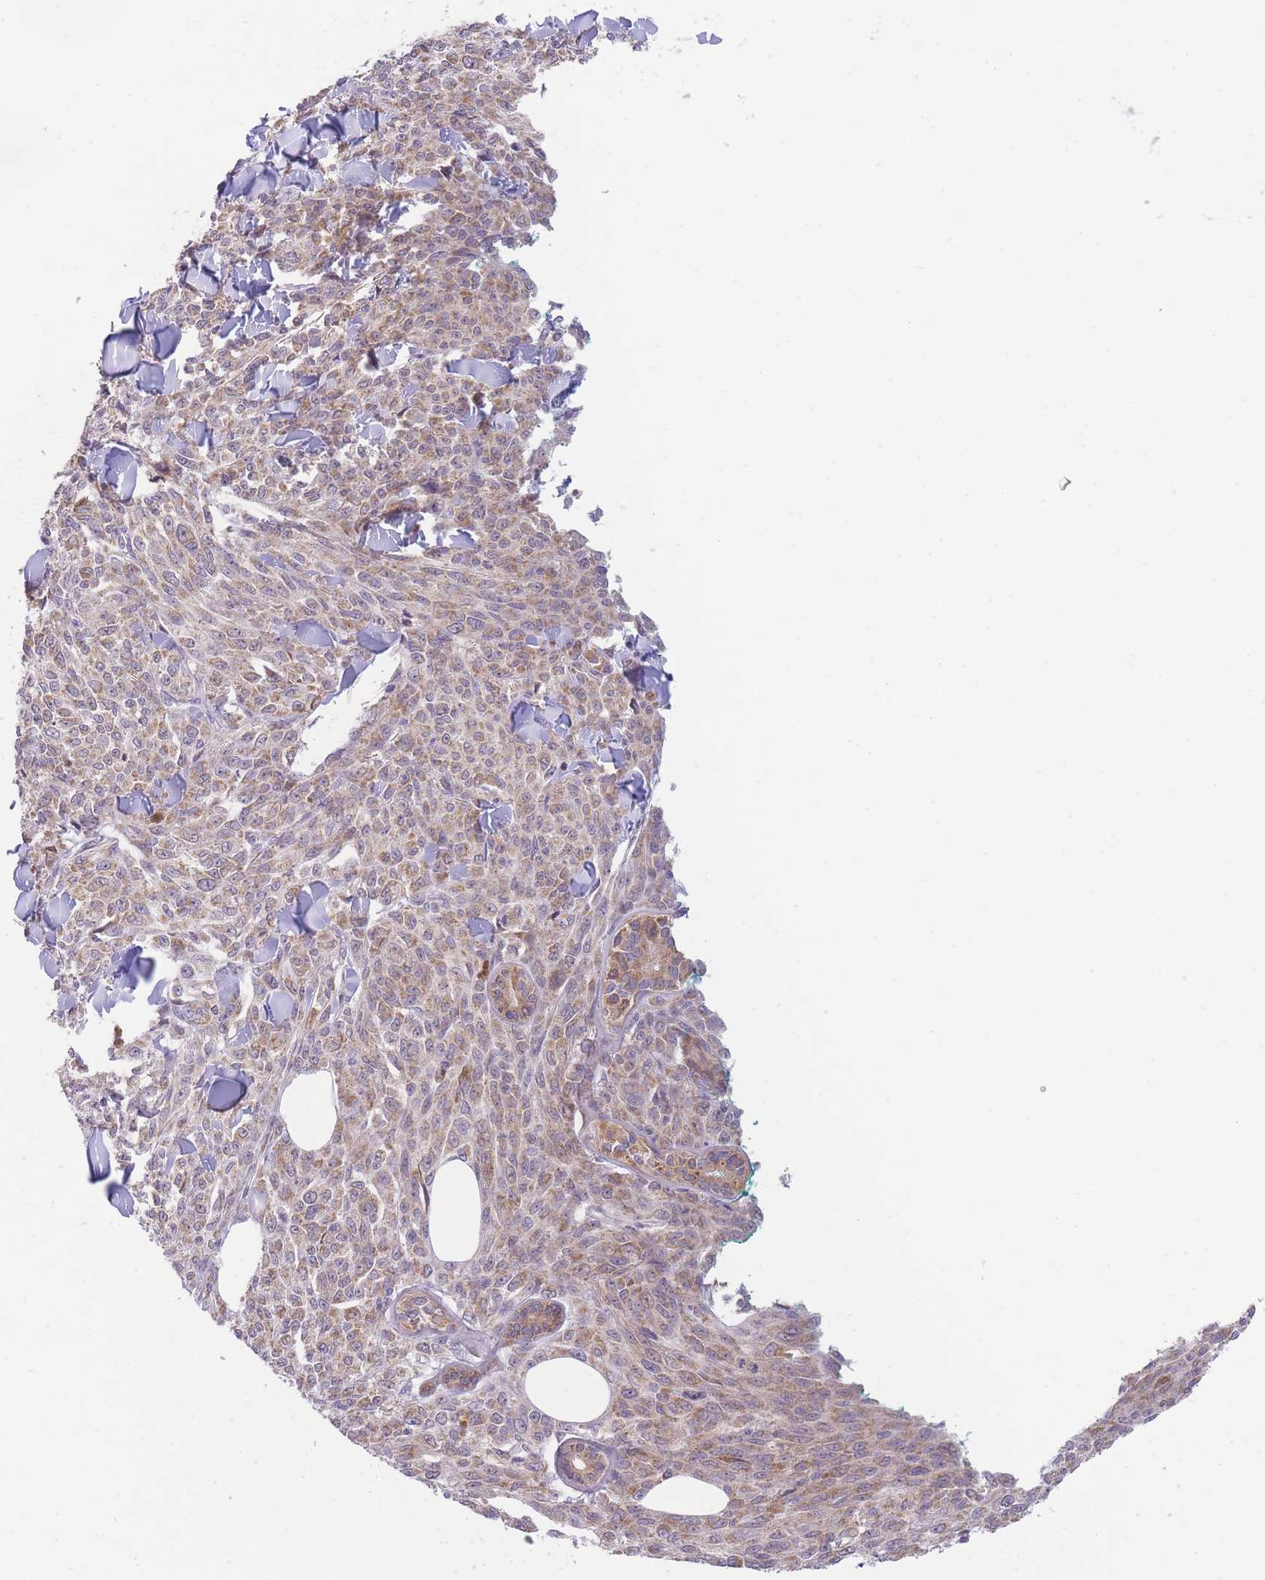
{"staining": {"intensity": "weak", "quantity": ">75%", "location": "cytoplasmic/membranous"}, "tissue": "melanoma", "cell_type": "Tumor cells", "image_type": "cancer", "snomed": [{"axis": "morphology", "description": "Malignant melanoma, NOS"}, {"axis": "topography", "description": "Skin"}], "caption": "Protein staining of malignant melanoma tissue reveals weak cytoplasmic/membranous staining in about >75% of tumor cells.", "gene": "BOLA2B", "patient": {"sex": "female", "age": 52}}